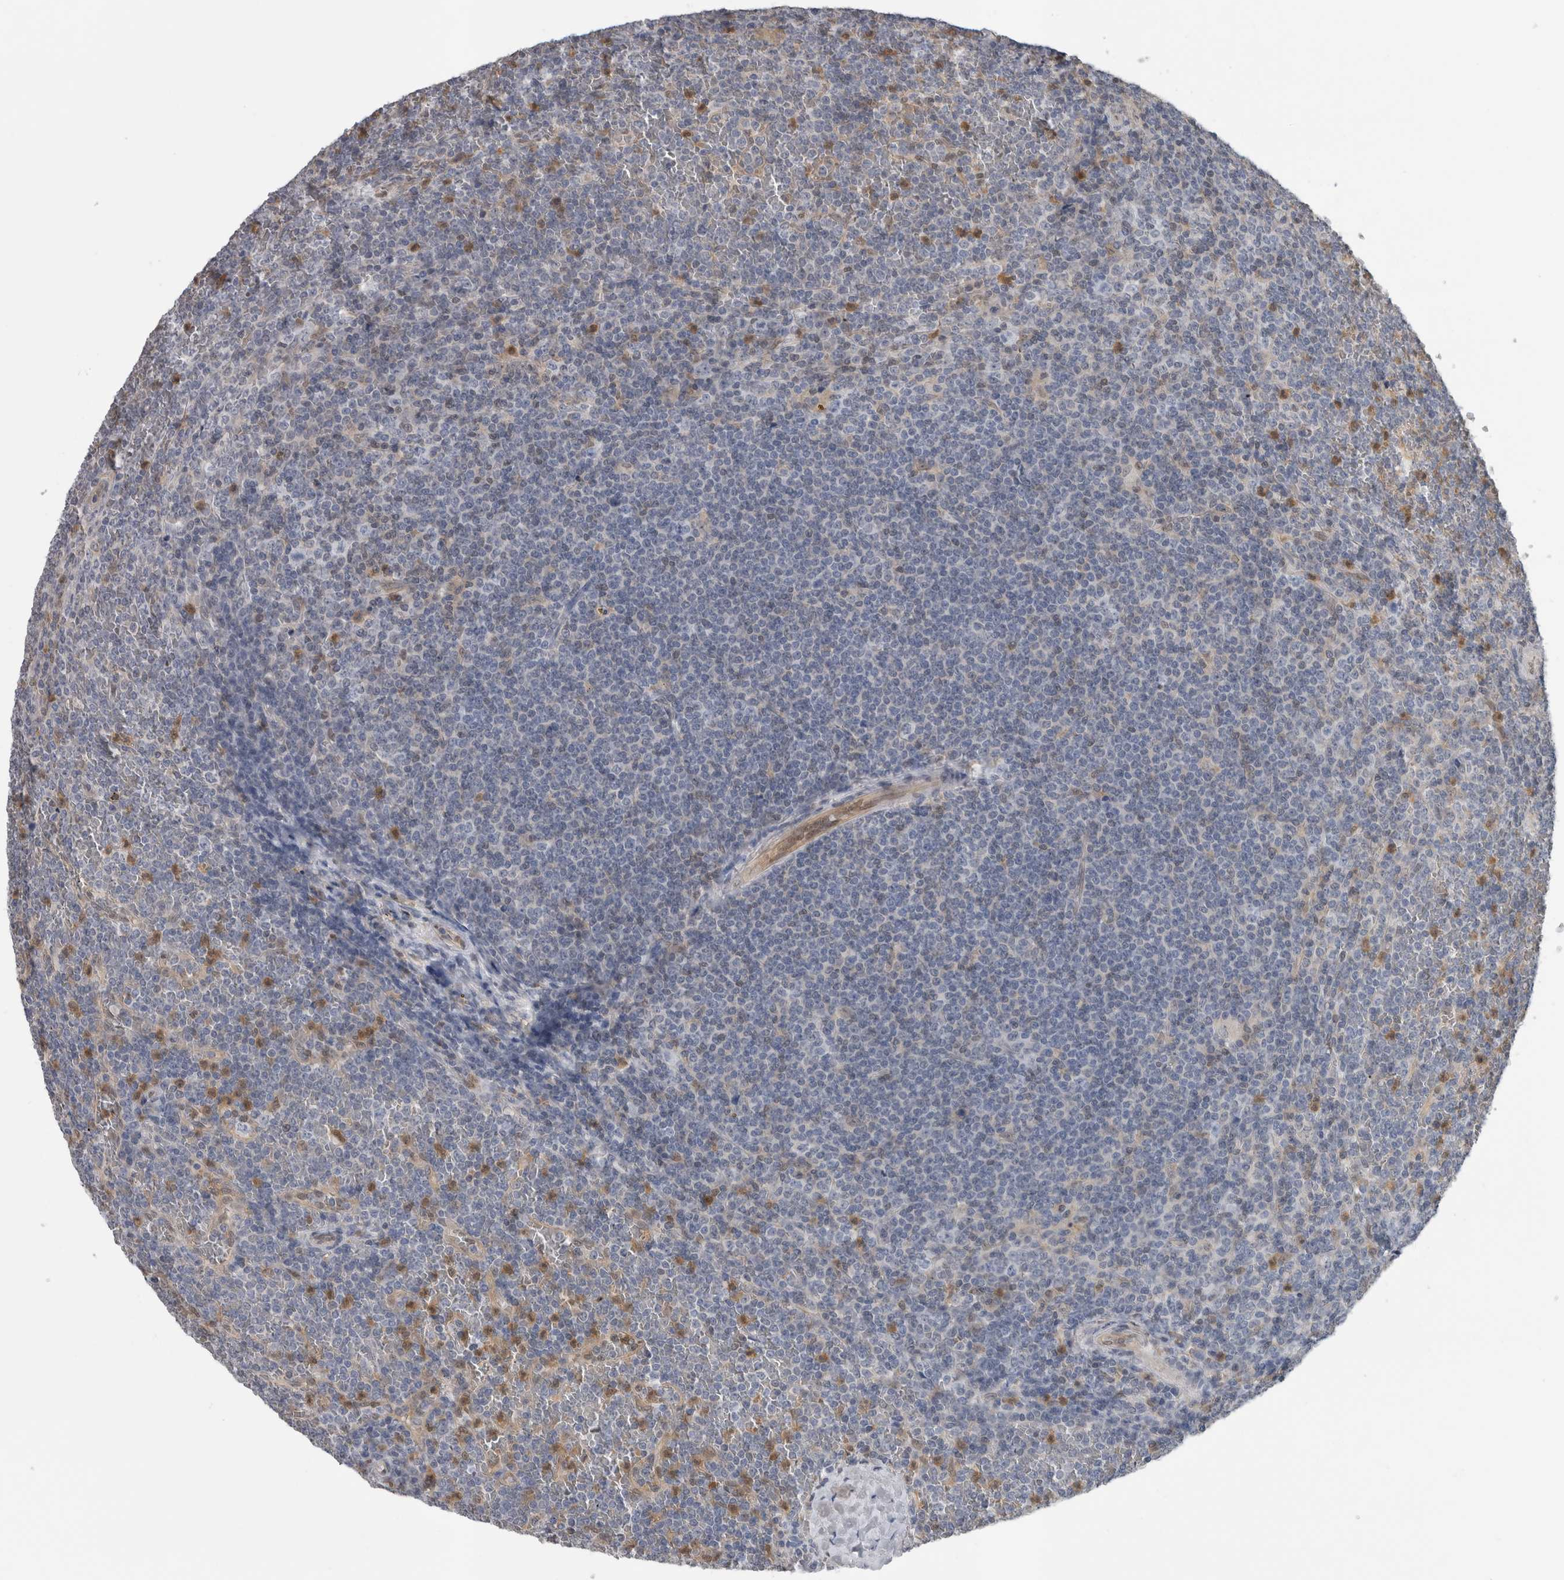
{"staining": {"intensity": "negative", "quantity": "none", "location": "none"}, "tissue": "lymphoma", "cell_type": "Tumor cells", "image_type": "cancer", "snomed": [{"axis": "morphology", "description": "Malignant lymphoma, non-Hodgkin's type, Low grade"}, {"axis": "topography", "description": "Spleen"}], "caption": "This is a micrograph of immunohistochemistry (IHC) staining of low-grade malignant lymphoma, non-Hodgkin's type, which shows no expression in tumor cells.", "gene": "NAPRT", "patient": {"sex": "female", "age": 19}}